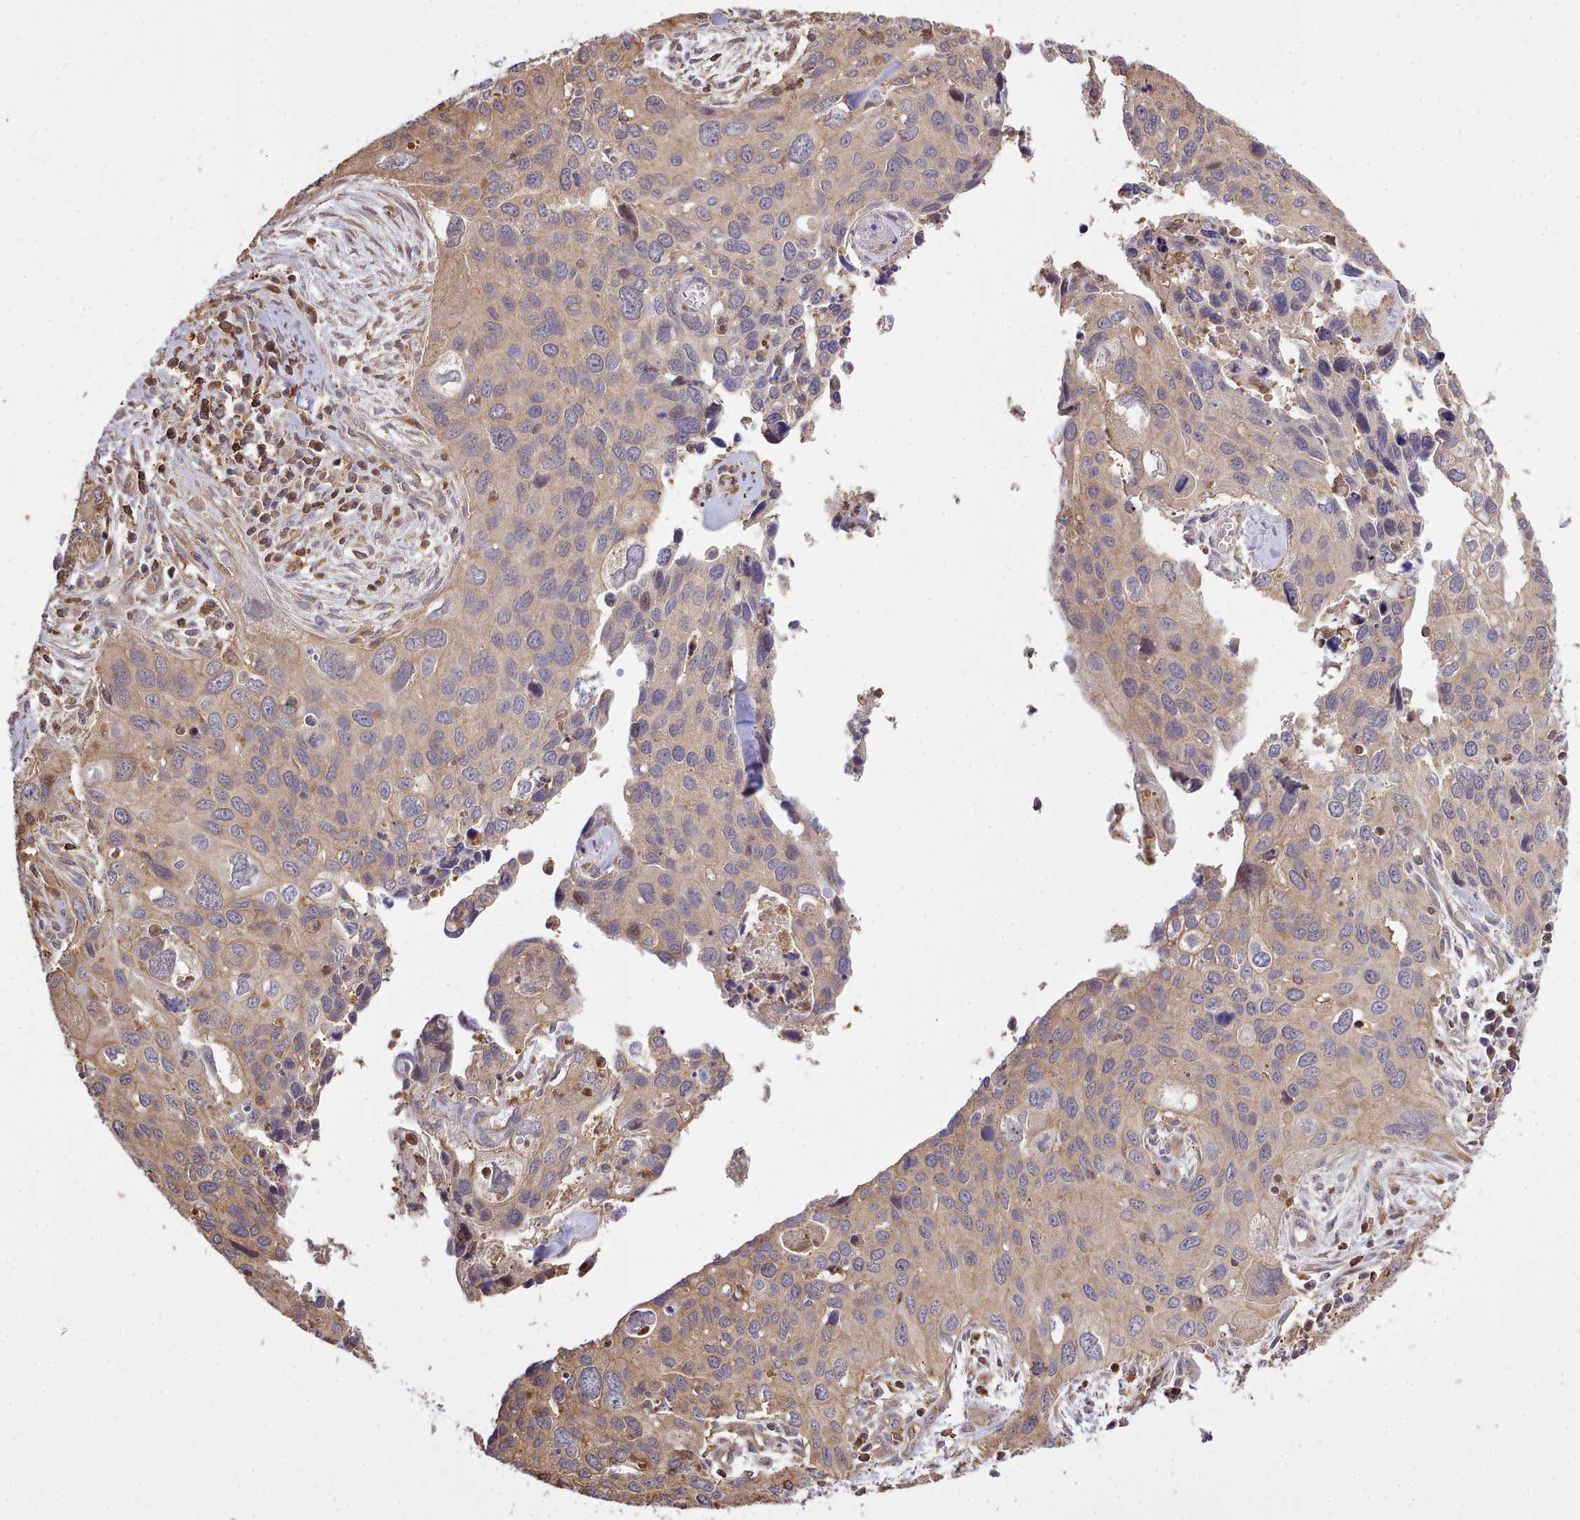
{"staining": {"intensity": "weak", "quantity": ">75%", "location": "cytoplasmic/membranous"}, "tissue": "cervical cancer", "cell_type": "Tumor cells", "image_type": "cancer", "snomed": [{"axis": "morphology", "description": "Squamous cell carcinoma, NOS"}, {"axis": "topography", "description": "Cervix"}], "caption": "Protein staining of squamous cell carcinoma (cervical) tissue shows weak cytoplasmic/membranous staining in approximately >75% of tumor cells. (DAB (3,3'-diaminobenzidine) IHC with brightfield microscopy, high magnification).", "gene": "CAPZA1", "patient": {"sex": "female", "age": 55}}